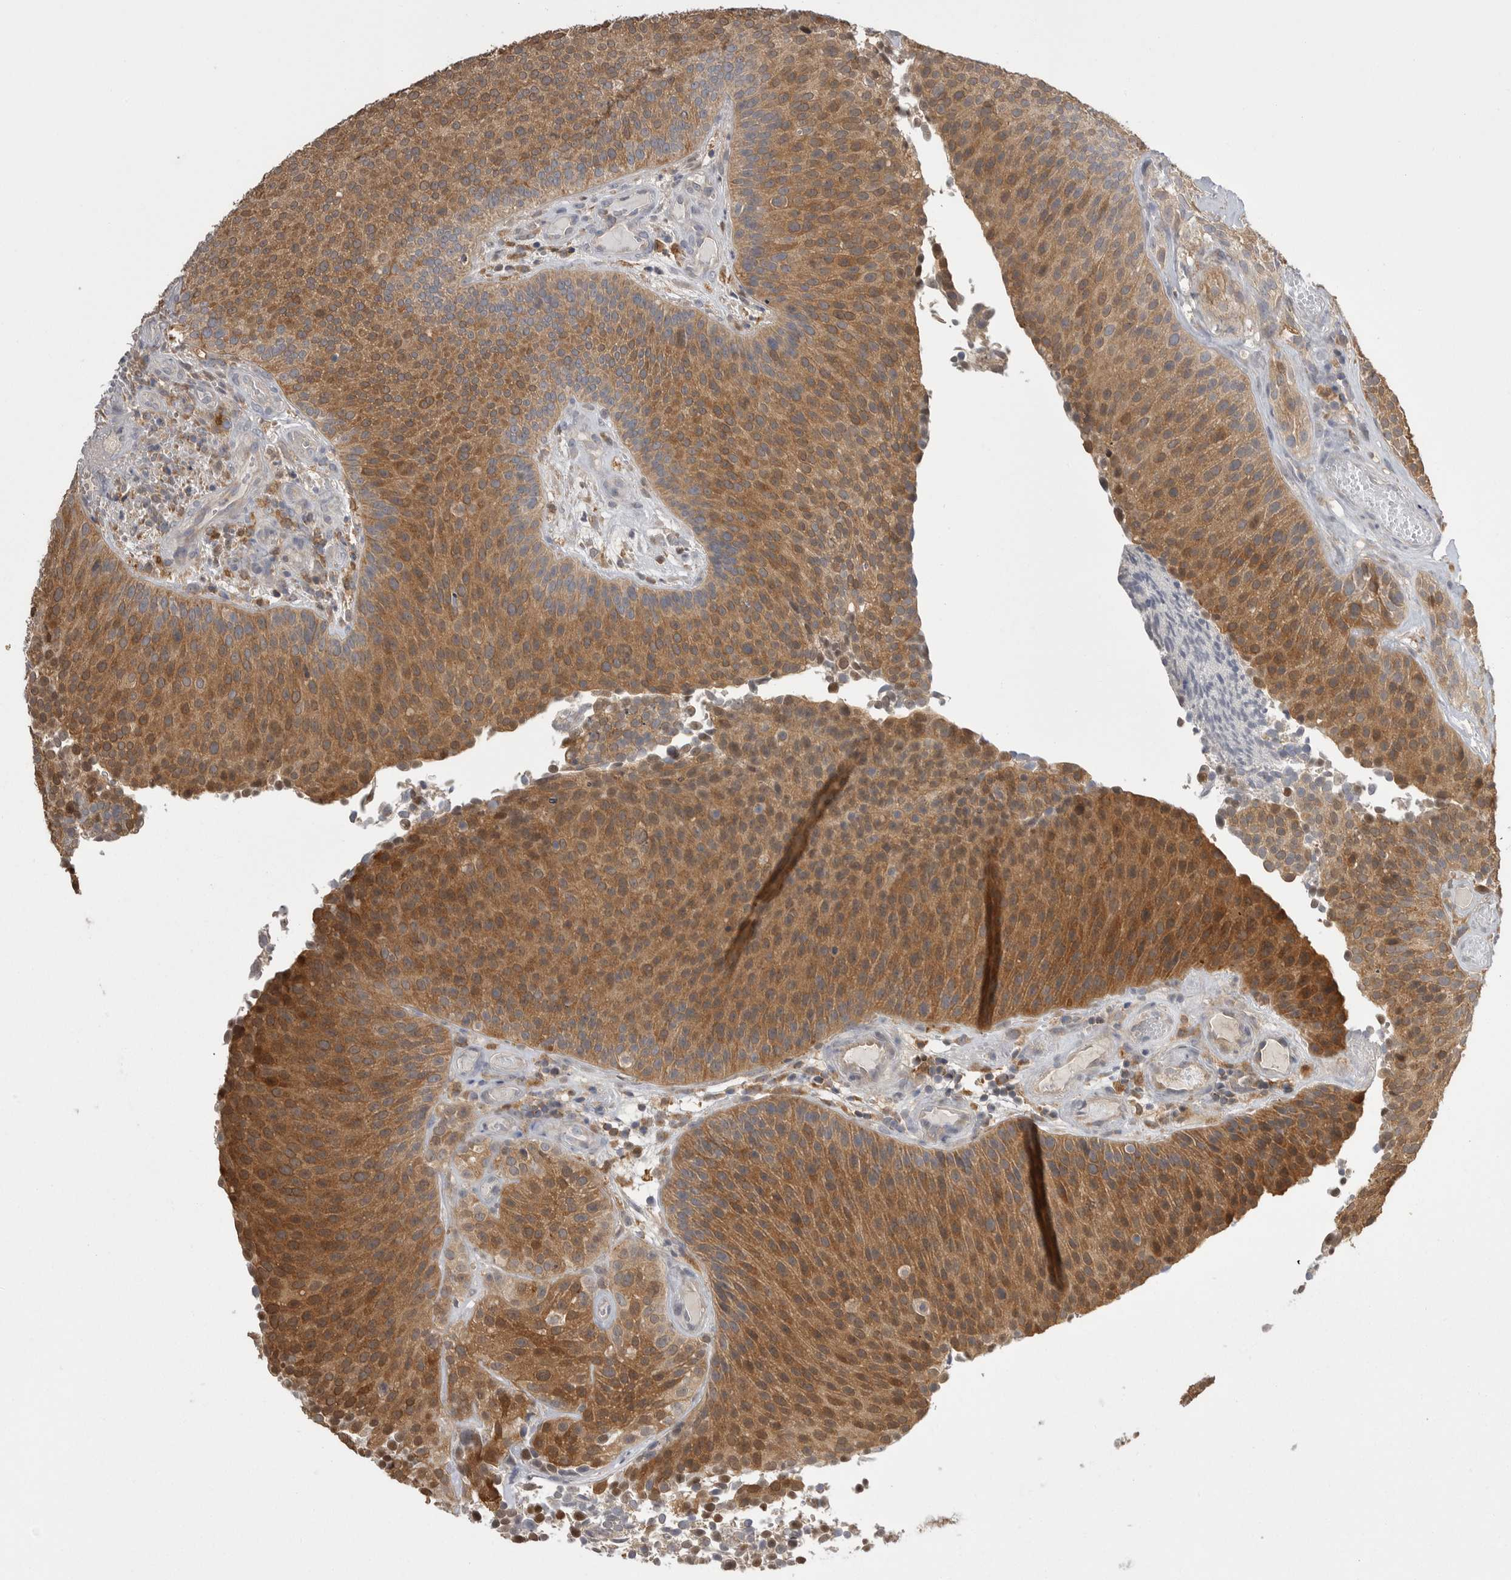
{"staining": {"intensity": "moderate", "quantity": ">75%", "location": "cytoplasmic/membranous"}, "tissue": "urothelial cancer", "cell_type": "Tumor cells", "image_type": "cancer", "snomed": [{"axis": "morphology", "description": "Urothelial carcinoma, Low grade"}, {"axis": "topography", "description": "Urinary bladder"}], "caption": "High-magnification brightfield microscopy of urothelial cancer stained with DAB (brown) and counterstained with hematoxylin (blue). tumor cells exhibit moderate cytoplasmic/membranous positivity is seen in about>75% of cells.", "gene": "KYAT3", "patient": {"sex": "male", "age": 86}}